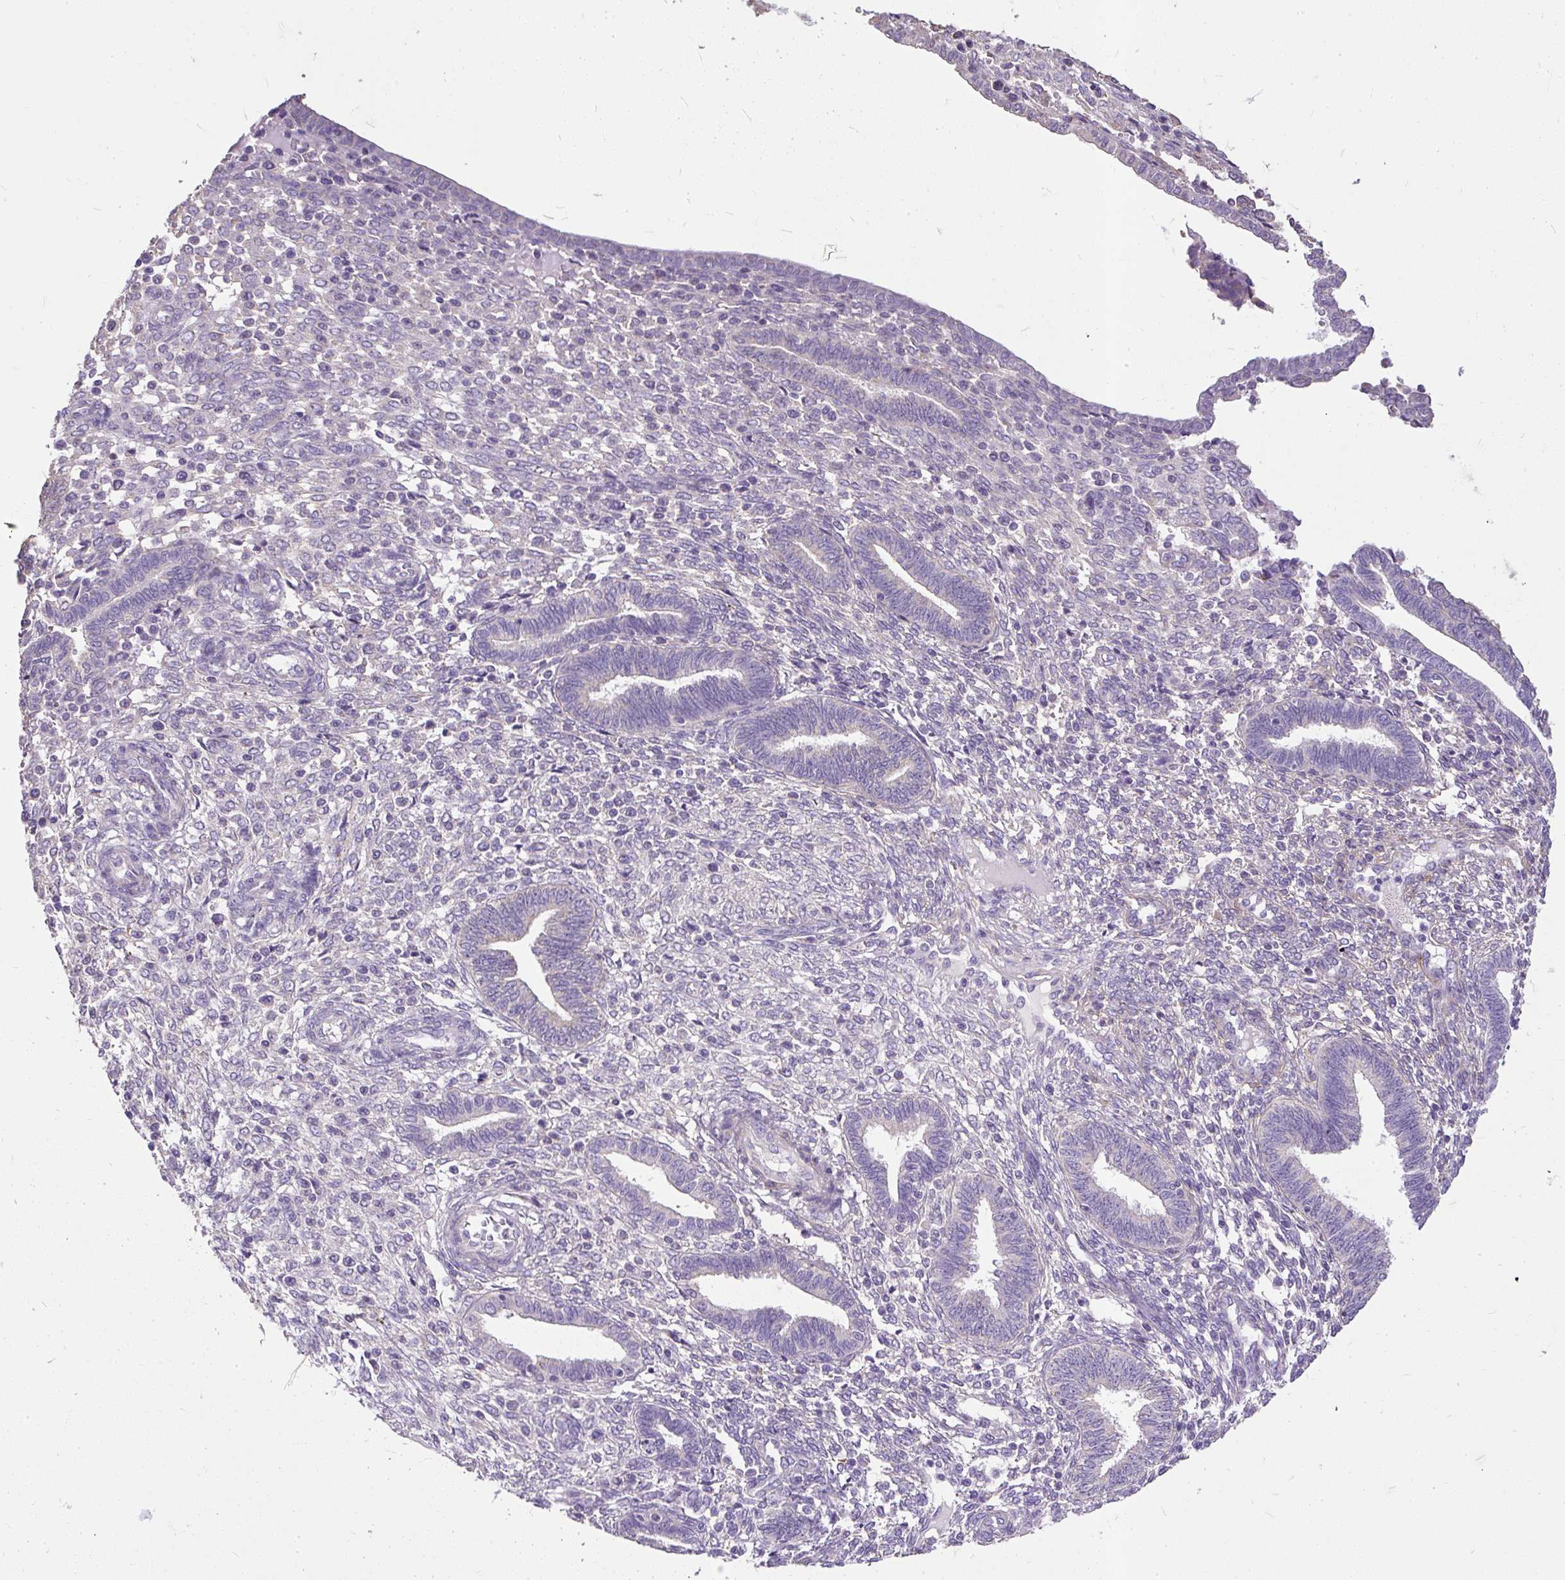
{"staining": {"intensity": "negative", "quantity": "none", "location": "none"}, "tissue": "endometrial cancer", "cell_type": "Tumor cells", "image_type": "cancer", "snomed": [{"axis": "morphology", "description": "Normal tissue, NOS"}, {"axis": "morphology", "description": "Adenocarcinoma, NOS"}, {"axis": "topography", "description": "Endometrium"}], "caption": "The photomicrograph shows no significant expression in tumor cells of endometrial adenocarcinoma. (DAB (3,3'-diaminobenzidine) immunohistochemistry (IHC) with hematoxylin counter stain).", "gene": "GBX1", "patient": {"sex": "female", "age": 53}}